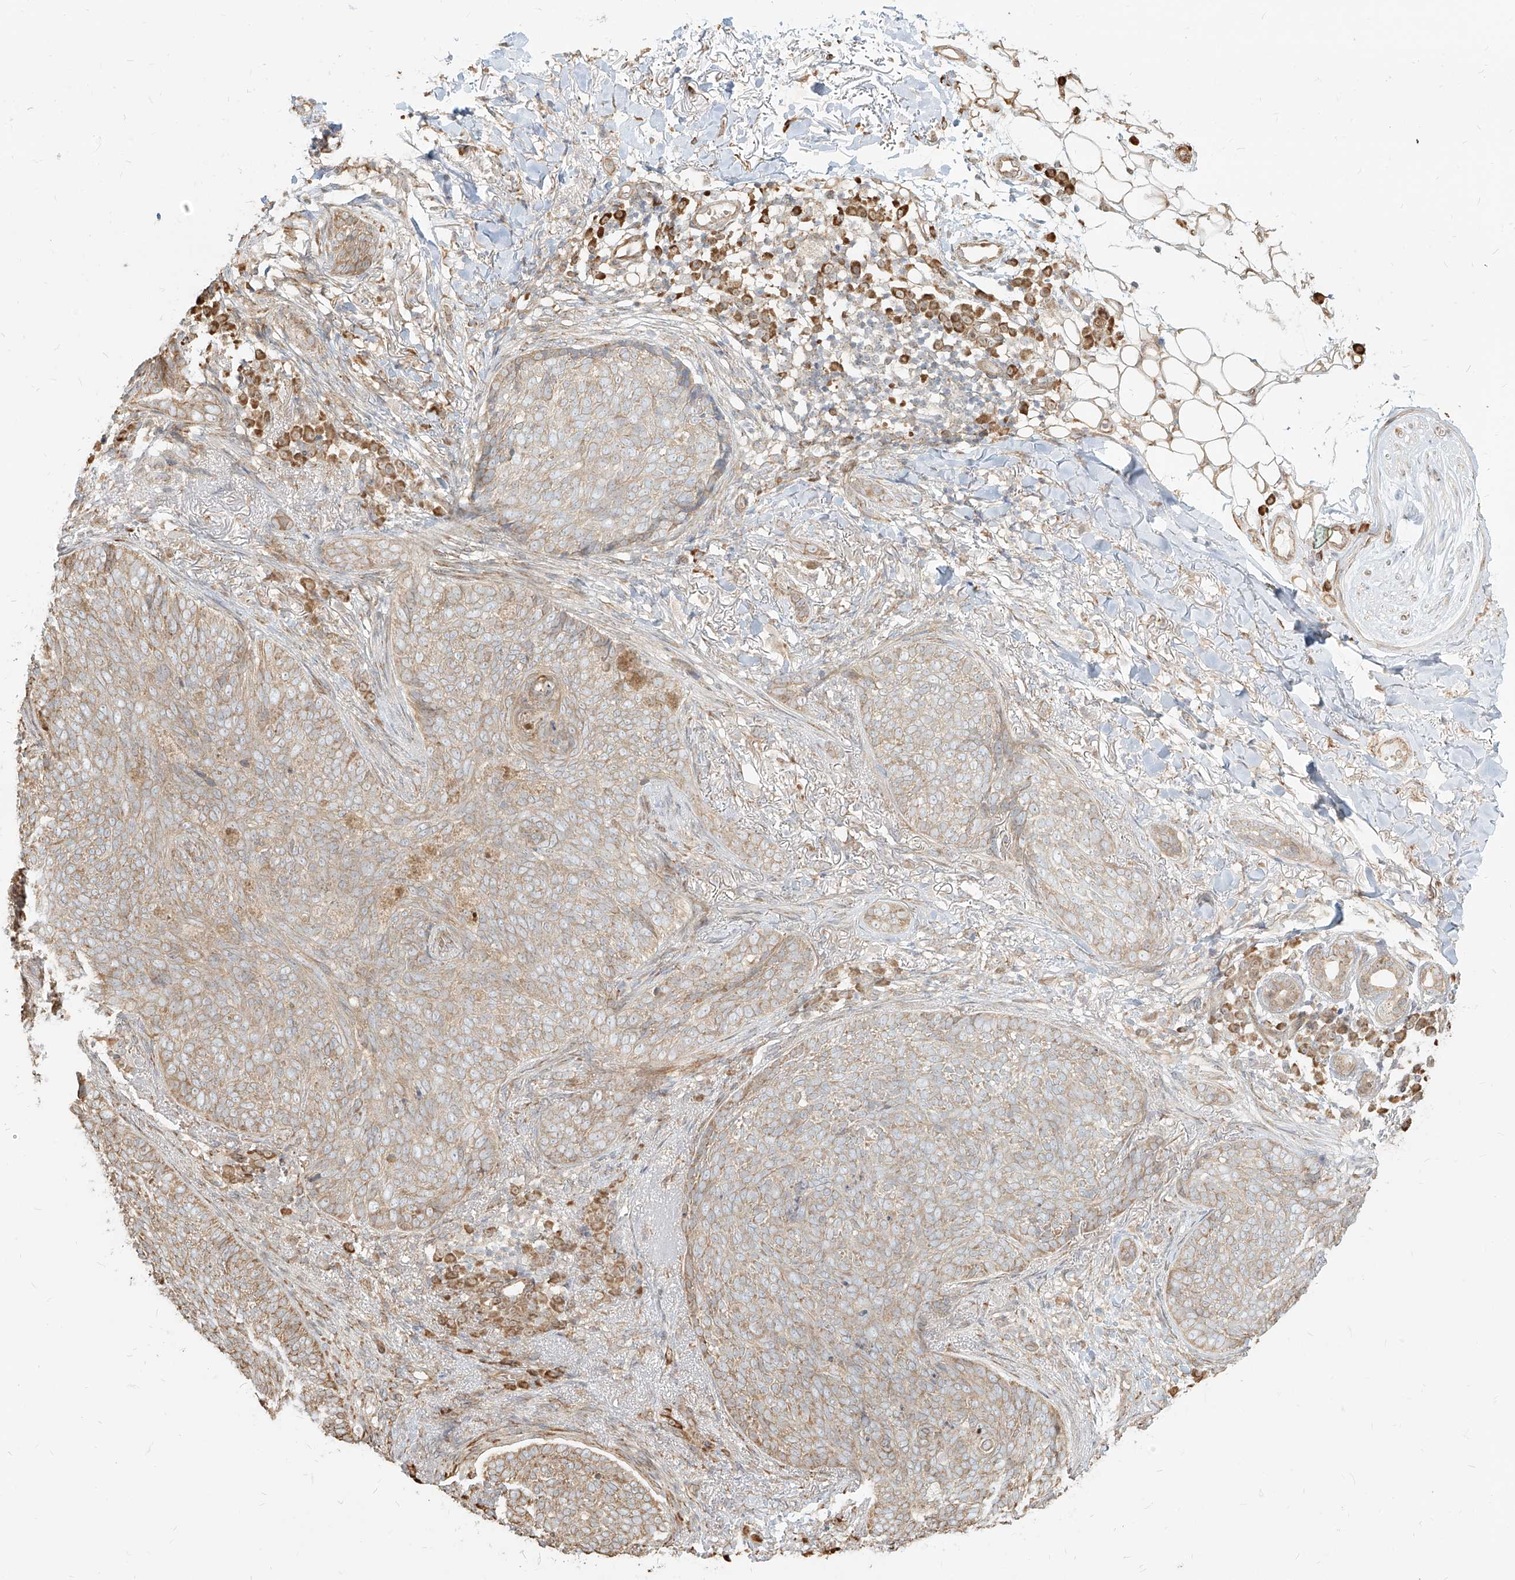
{"staining": {"intensity": "weak", "quantity": ">75%", "location": "cytoplasmic/membranous"}, "tissue": "skin cancer", "cell_type": "Tumor cells", "image_type": "cancer", "snomed": [{"axis": "morphology", "description": "Basal cell carcinoma"}, {"axis": "topography", "description": "Skin"}], "caption": "The immunohistochemical stain labels weak cytoplasmic/membranous staining in tumor cells of skin cancer tissue.", "gene": "UBE2K", "patient": {"sex": "male", "age": 85}}